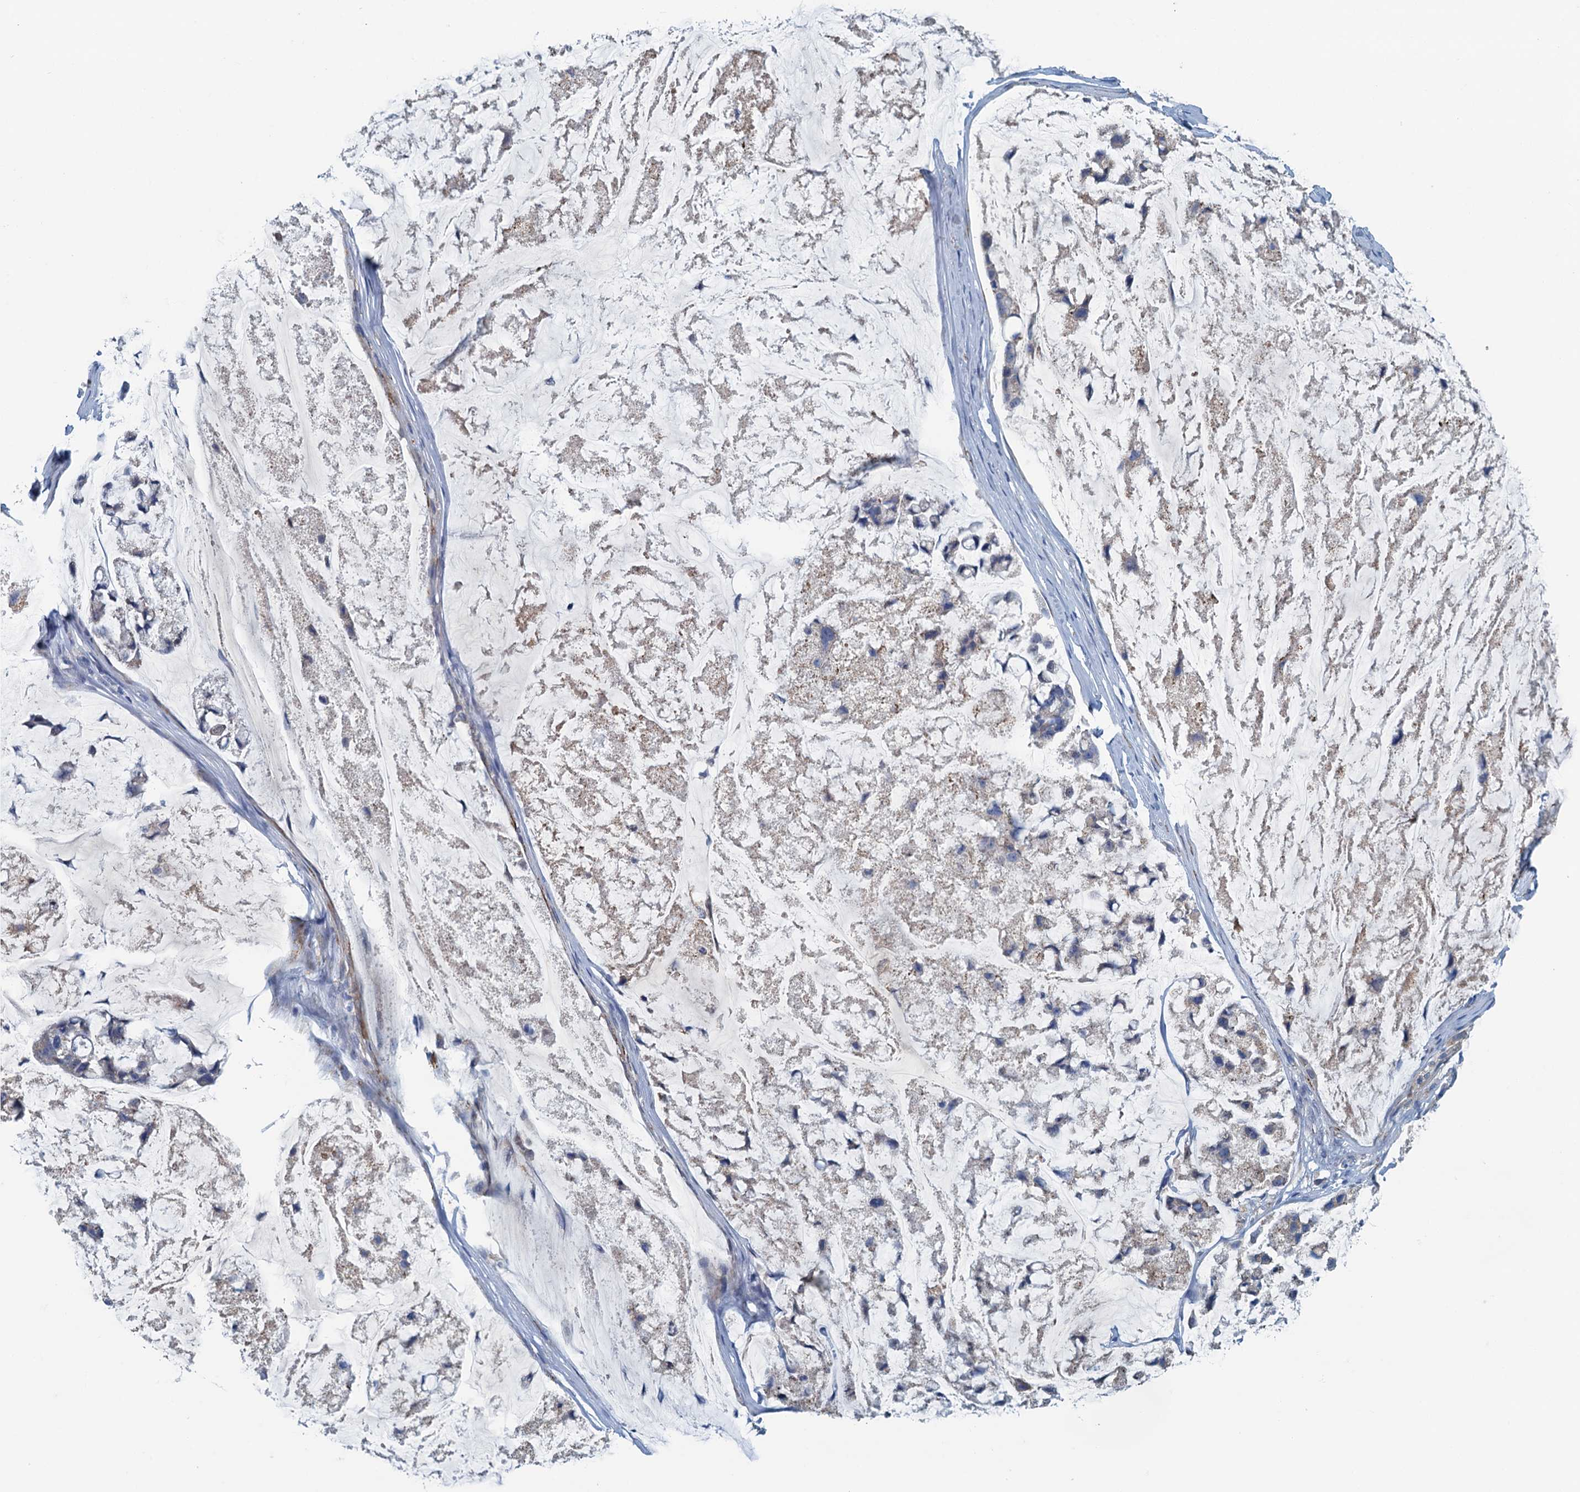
{"staining": {"intensity": "negative", "quantity": "none", "location": "none"}, "tissue": "stomach cancer", "cell_type": "Tumor cells", "image_type": "cancer", "snomed": [{"axis": "morphology", "description": "Adenocarcinoma, NOS"}, {"axis": "topography", "description": "Stomach, lower"}], "caption": "The histopathology image displays no significant expression in tumor cells of stomach adenocarcinoma.", "gene": "C10orf88", "patient": {"sex": "male", "age": 67}}